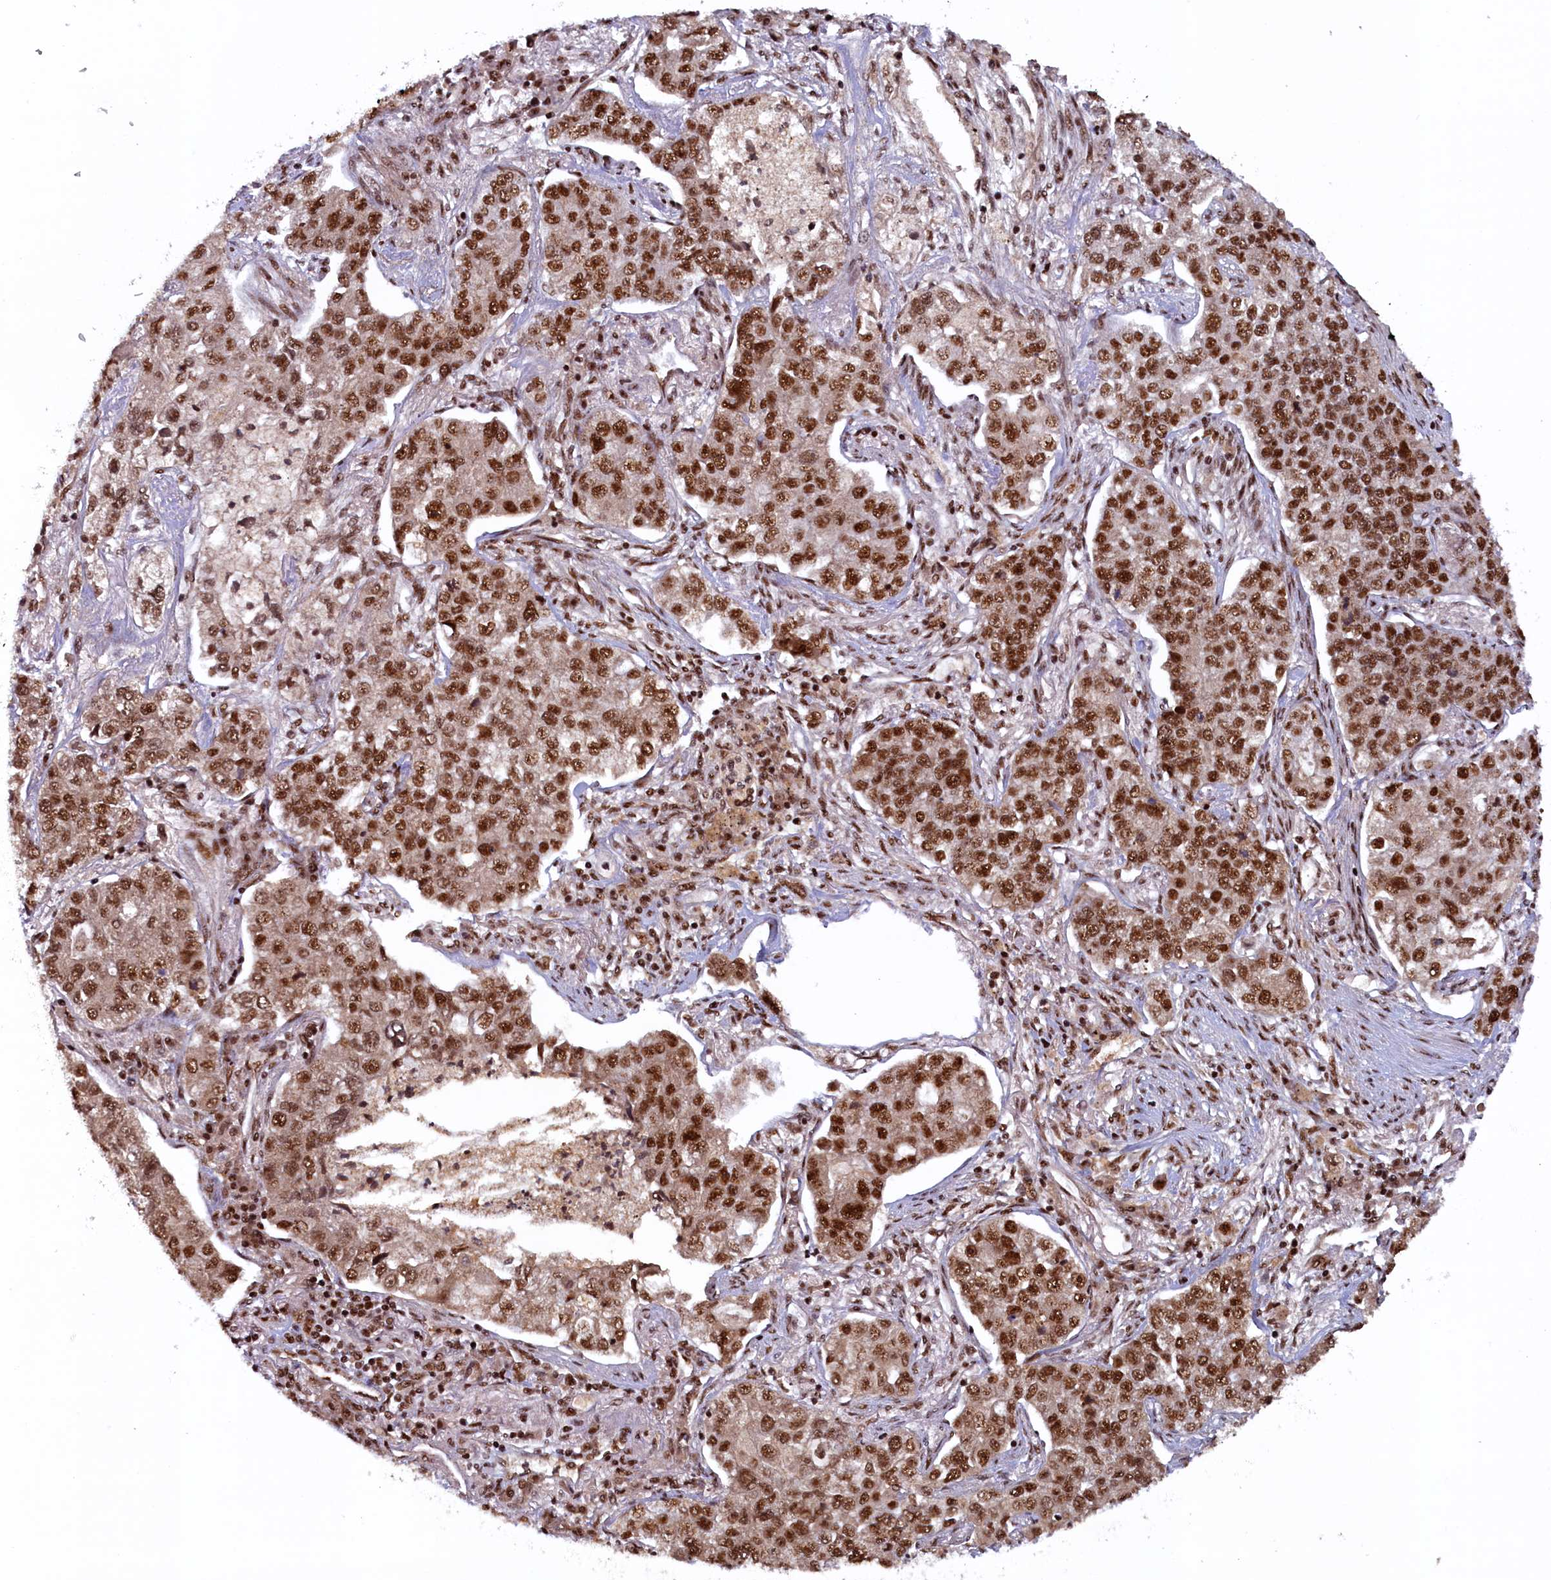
{"staining": {"intensity": "strong", "quantity": ">75%", "location": "nuclear"}, "tissue": "lung cancer", "cell_type": "Tumor cells", "image_type": "cancer", "snomed": [{"axis": "morphology", "description": "Adenocarcinoma, NOS"}, {"axis": "topography", "description": "Lung"}], "caption": "Immunohistochemical staining of human lung cancer (adenocarcinoma) displays high levels of strong nuclear protein staining in approximately >75% of tumor cells. (IHC, brightfield microscopy, high magnification).", "gene": "ZC3H18", "patient": {"sex": "male", "age": 49}}